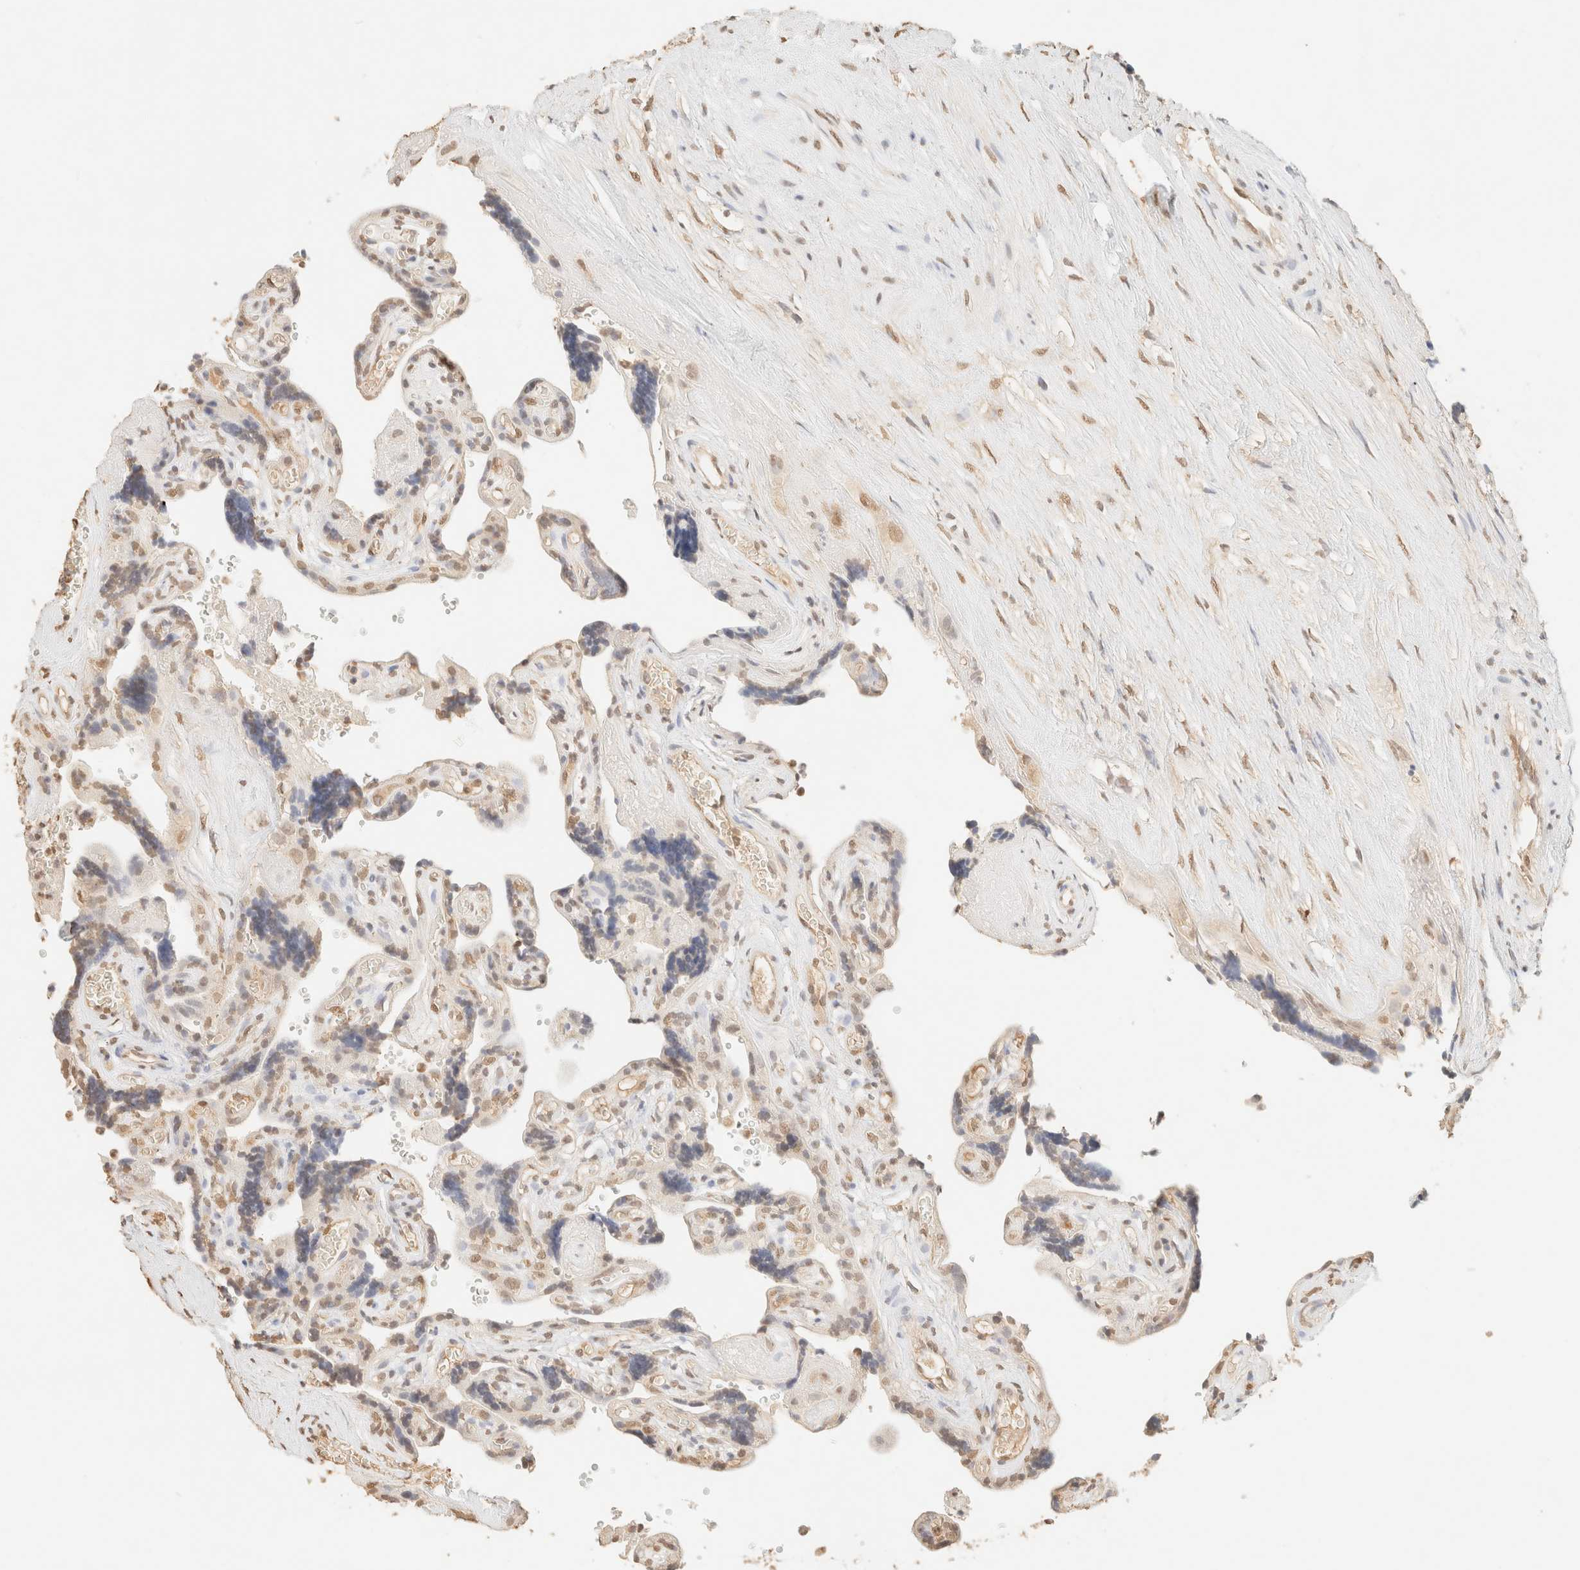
{"staining": {"intensity": "weak", "quantity": "25%-75%", "location": "nuclear"}, "tissue": "placenta", "cell_type": "Trophoblastic cells", "image_type": "normal", "snomed": [{"axis": "morphology", "description": "Normal tissue, NOS"}, {"axis": "topography", "description": "Placenta"}], "caption": "High-magnification brightfield microscopy of normal placenta stained with DAB (brown) and counterstained with hematoxylin (blue). trophoblastic cells exhibit weak nuclear expression is appreciated in approximately25%-75% of cells.", "gene": "S100A13", "patient": {"sex": "female", "age": 30}}